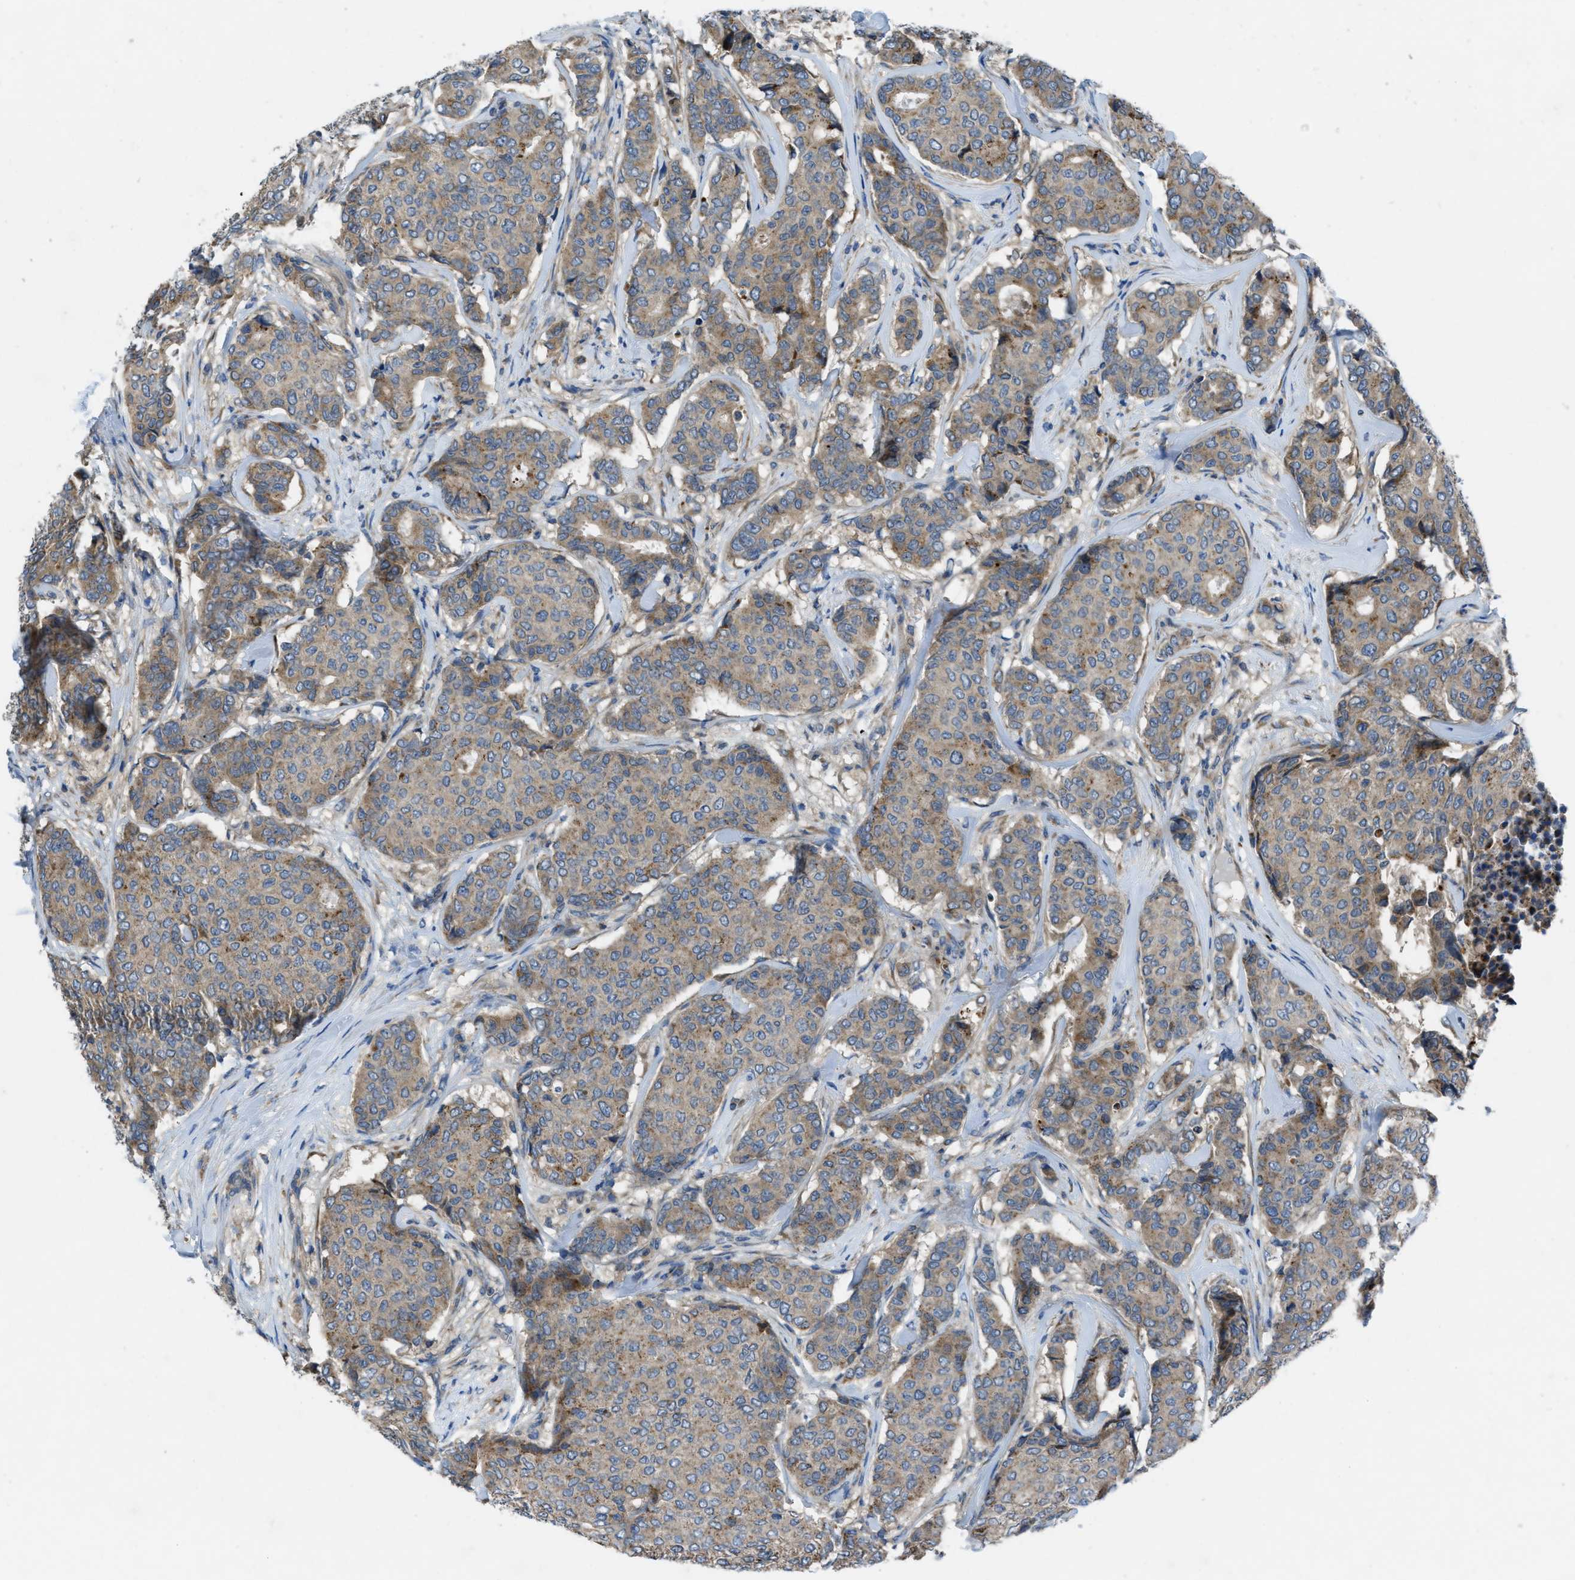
{"staining": {"intensity": "moderate", "quantity": "25%-75%", "location": "cytoplasmic/membranous"}, "tissue": "breast cancer", "cell_type": "Tumor cells", "image_type": "cancer", "snomed": [{"axis": "morphology", "description": "Duct carcinoma"}, {"axis": "topography", "description": "Breast"}], "caption": "Breast infiltrating ductal carcinoma stained with DAB IHC shows medium levels of moderate cytoplasmic/membranous expression in about 25%-75% of tumor cells.", "gene": "MAP3K20", "patient": {"sex": "female", "age": 75}}